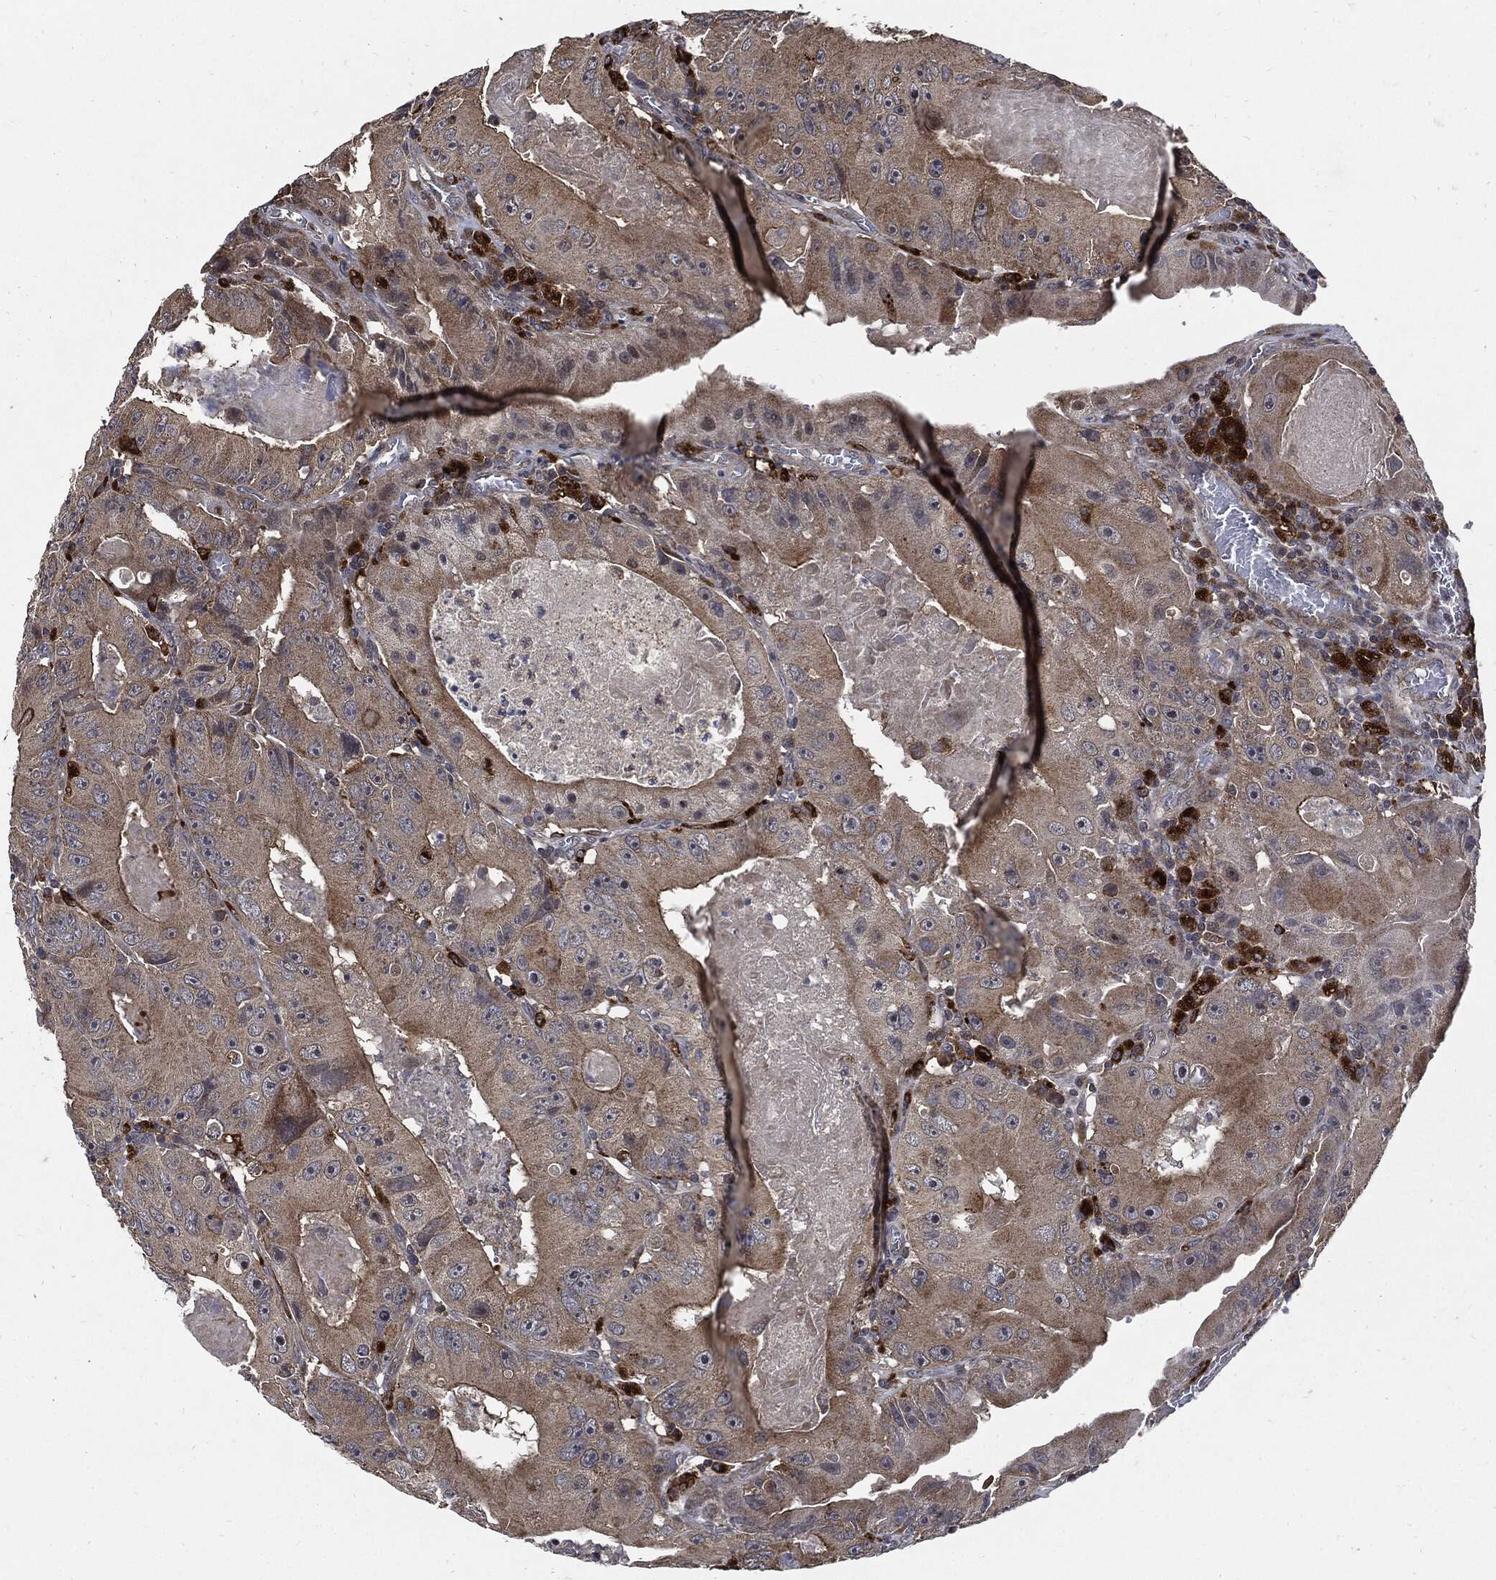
{"staining": {"intensity": "strong", "quantity": "25%-75%", "location": "cytoplasmic/membranous"}, "tissue": "colorectal cancer", "cell_type": "Tumor cells", "image_type": "cancer", "snomed": [{"axis": "morphology", "description": "Adenocarcinoma, NOS"}, {"axis": "topography", "description": "Colon"}], "caption": "Colorectal cancer (adenocarcinoma) stained with a protein marker shows strong staining in tumor cells.", "gene": "SLC31A2", "patient": {"sex": "female", "age": 86}}